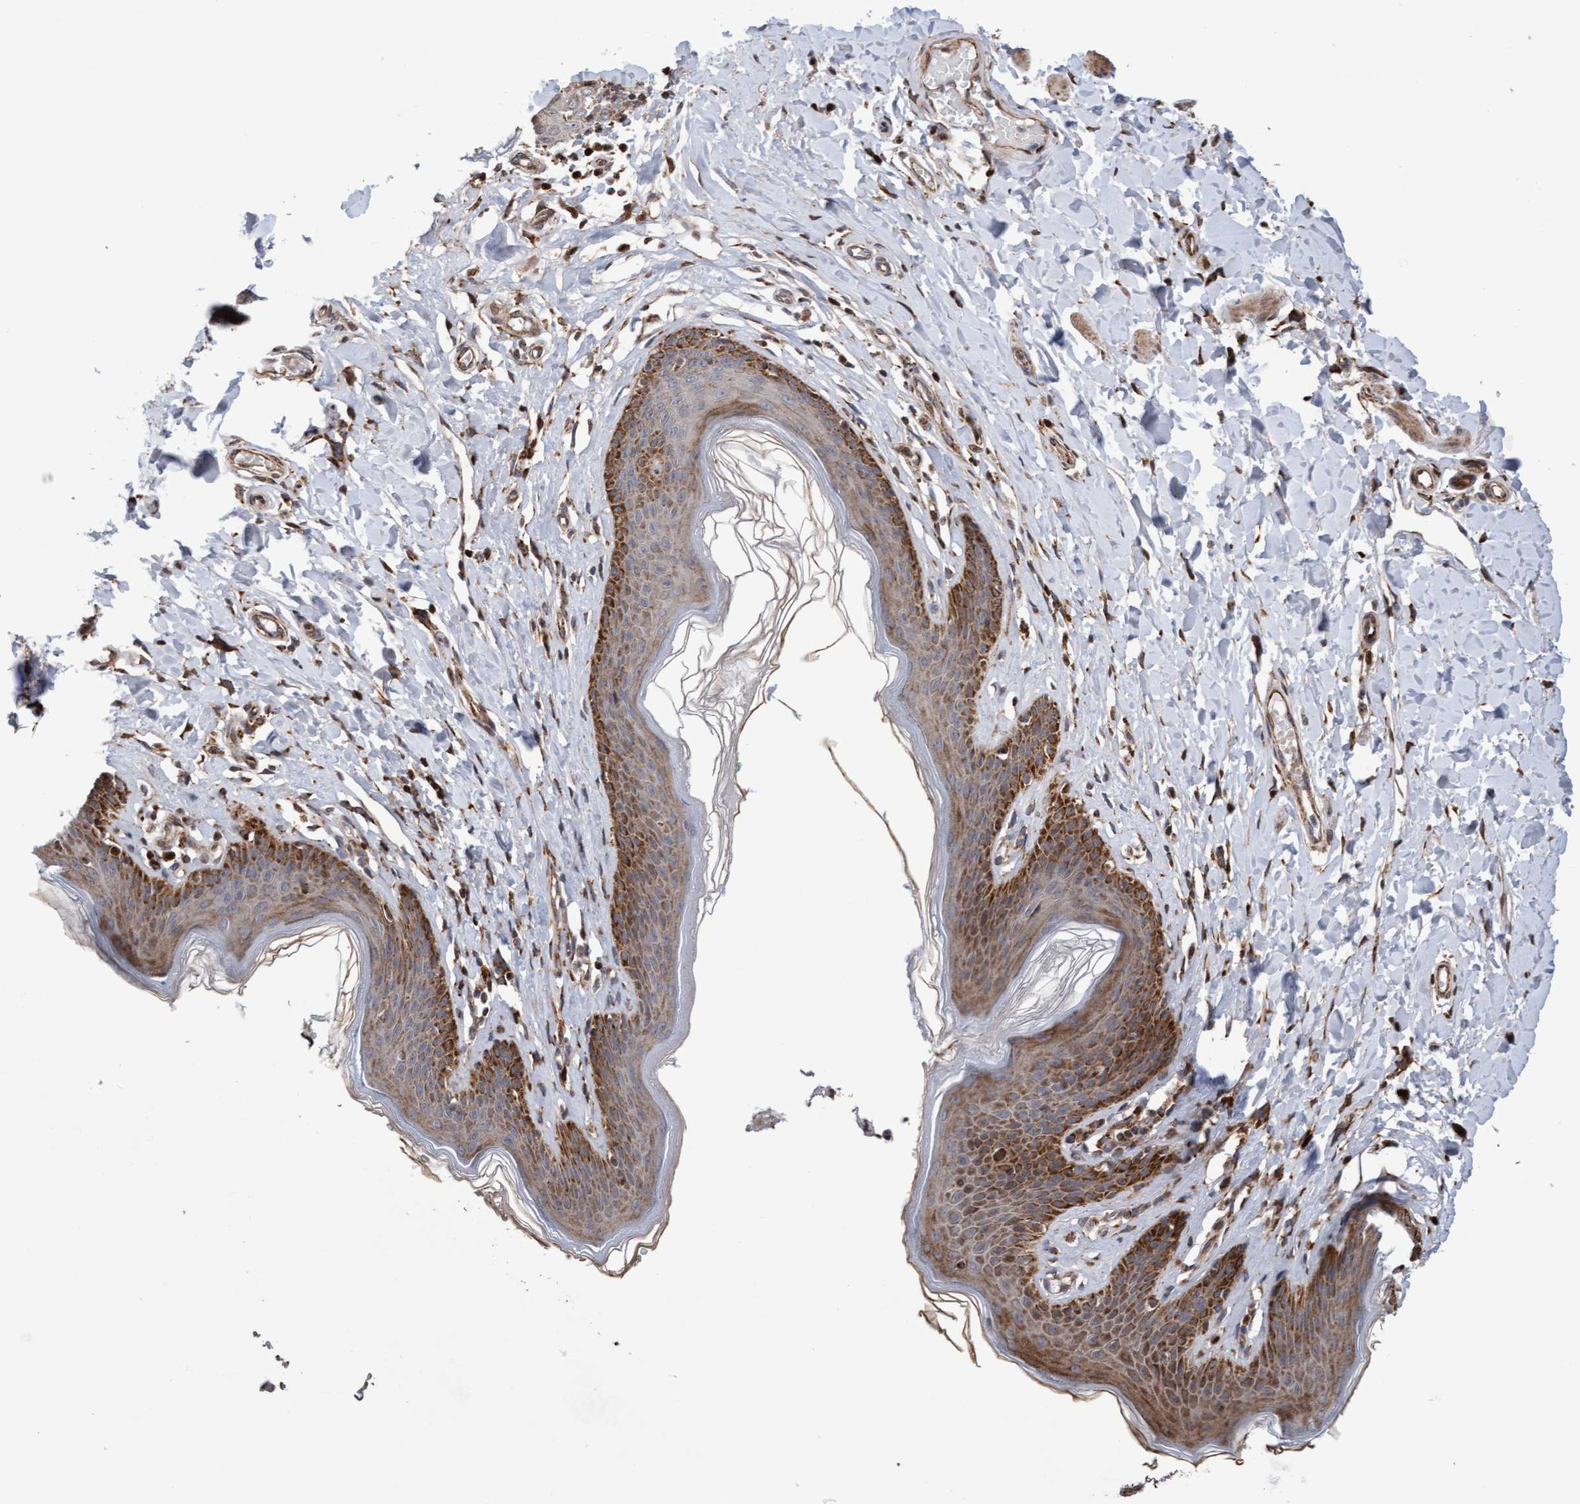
{"staining": {"intensity": "moderate", "quantity": ">75%", "location": "cytoplasmic/membranous"}, "tissue": "skin", "cell_type": "Epidermal cells", "image_type": "normal", "snomed": [{"axis": "morphology", "description": "Normal tissue, NOS"}, {"axis": "topography", "description": "Vulva"}], "caption": "High-power microscopy captured an immunohistochemistry photomicrograph of benign skin, revealing moderate cytoplasmic/membranous expression in approximately >75% of epidermal cells. (IHC, brightfield microscopy, high magnification).", "gene": "PECR", "patient": {"sex": "female", "age": 66}}